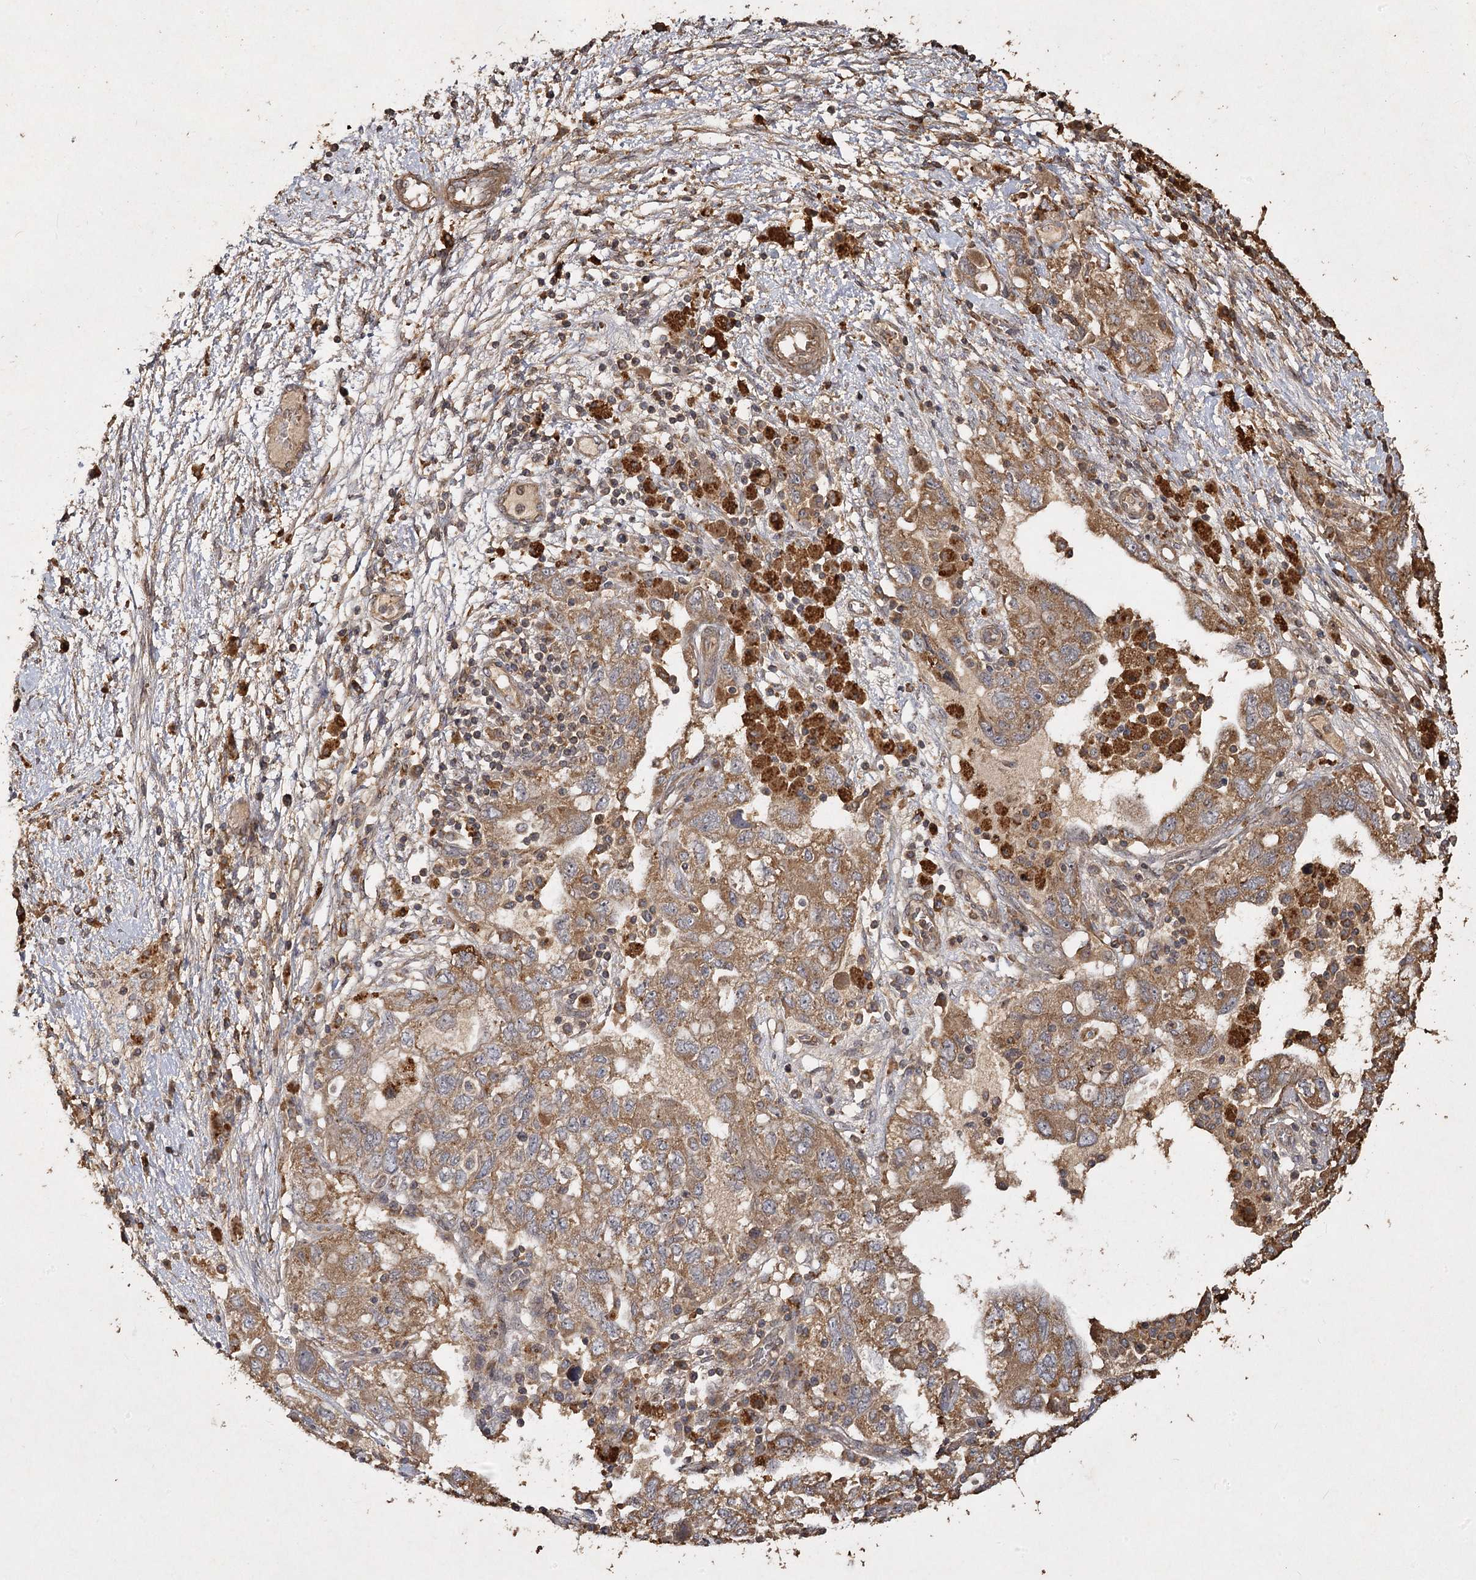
{"staining": {"intensity": "moderate", "quantity": ">75%", "location": "cytoplasmic/membranous"}, "tissue": "ovarian cancer", "cell_type": "Tumor cells", "image_type": "cancer", "snomed": [{"axis": "morphology", "description": "Carcinoma, NOS"}, {"axis": "morphology", "description": "Cystadenocarcinoma, serous, NOS"}, {"axis": "topography", "description": "Ovary"}], "caption": "Protein expression analysis of serous cystadenocarcinoma (ovarian) displays moderate cytoplasmic/membranous positivity in approximately >75% of tumor cells.", "gene": "PIK3C2A", "patient": {"sex": "female", "age": 69}}